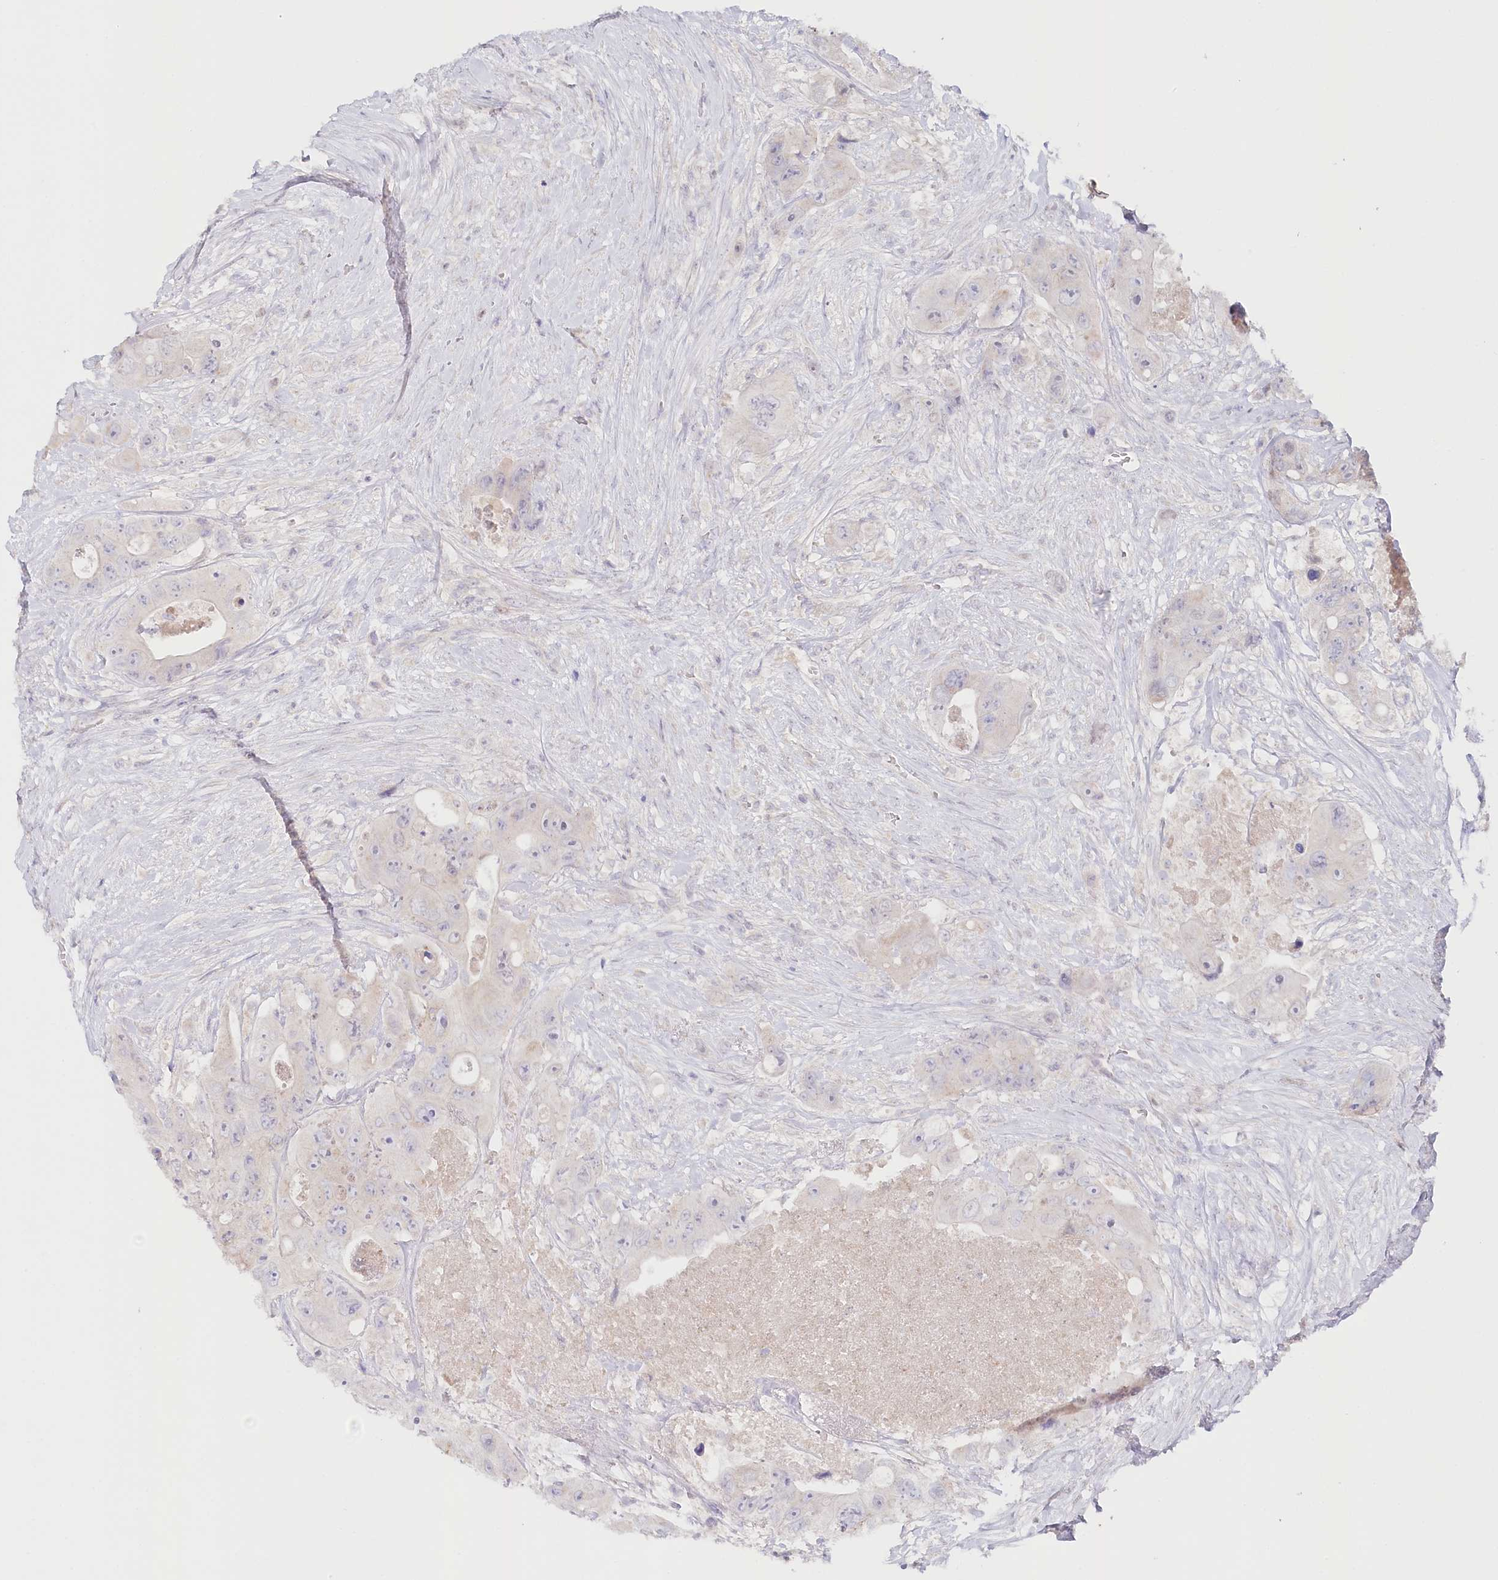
{"staining": {"intensity": "negative", "quantity": "none", "location": "none"}, "tissue": "colorectal cancer", "cell_type": "Tumor cells", "image_type": "cancer", "snomed": [{"axis": "morphology", "description": "Adenocarcinoma, NOS"}, {"axis": "topography", "description": "Colon"}], "caption": "Tumor cells are negative for brown protein staining in adenocarcinoma (colorectal). (DAB immunohistochemistry, high magnification).", "gene": "PSAPL1", "patient": {"sex": "female", "age": 46}}